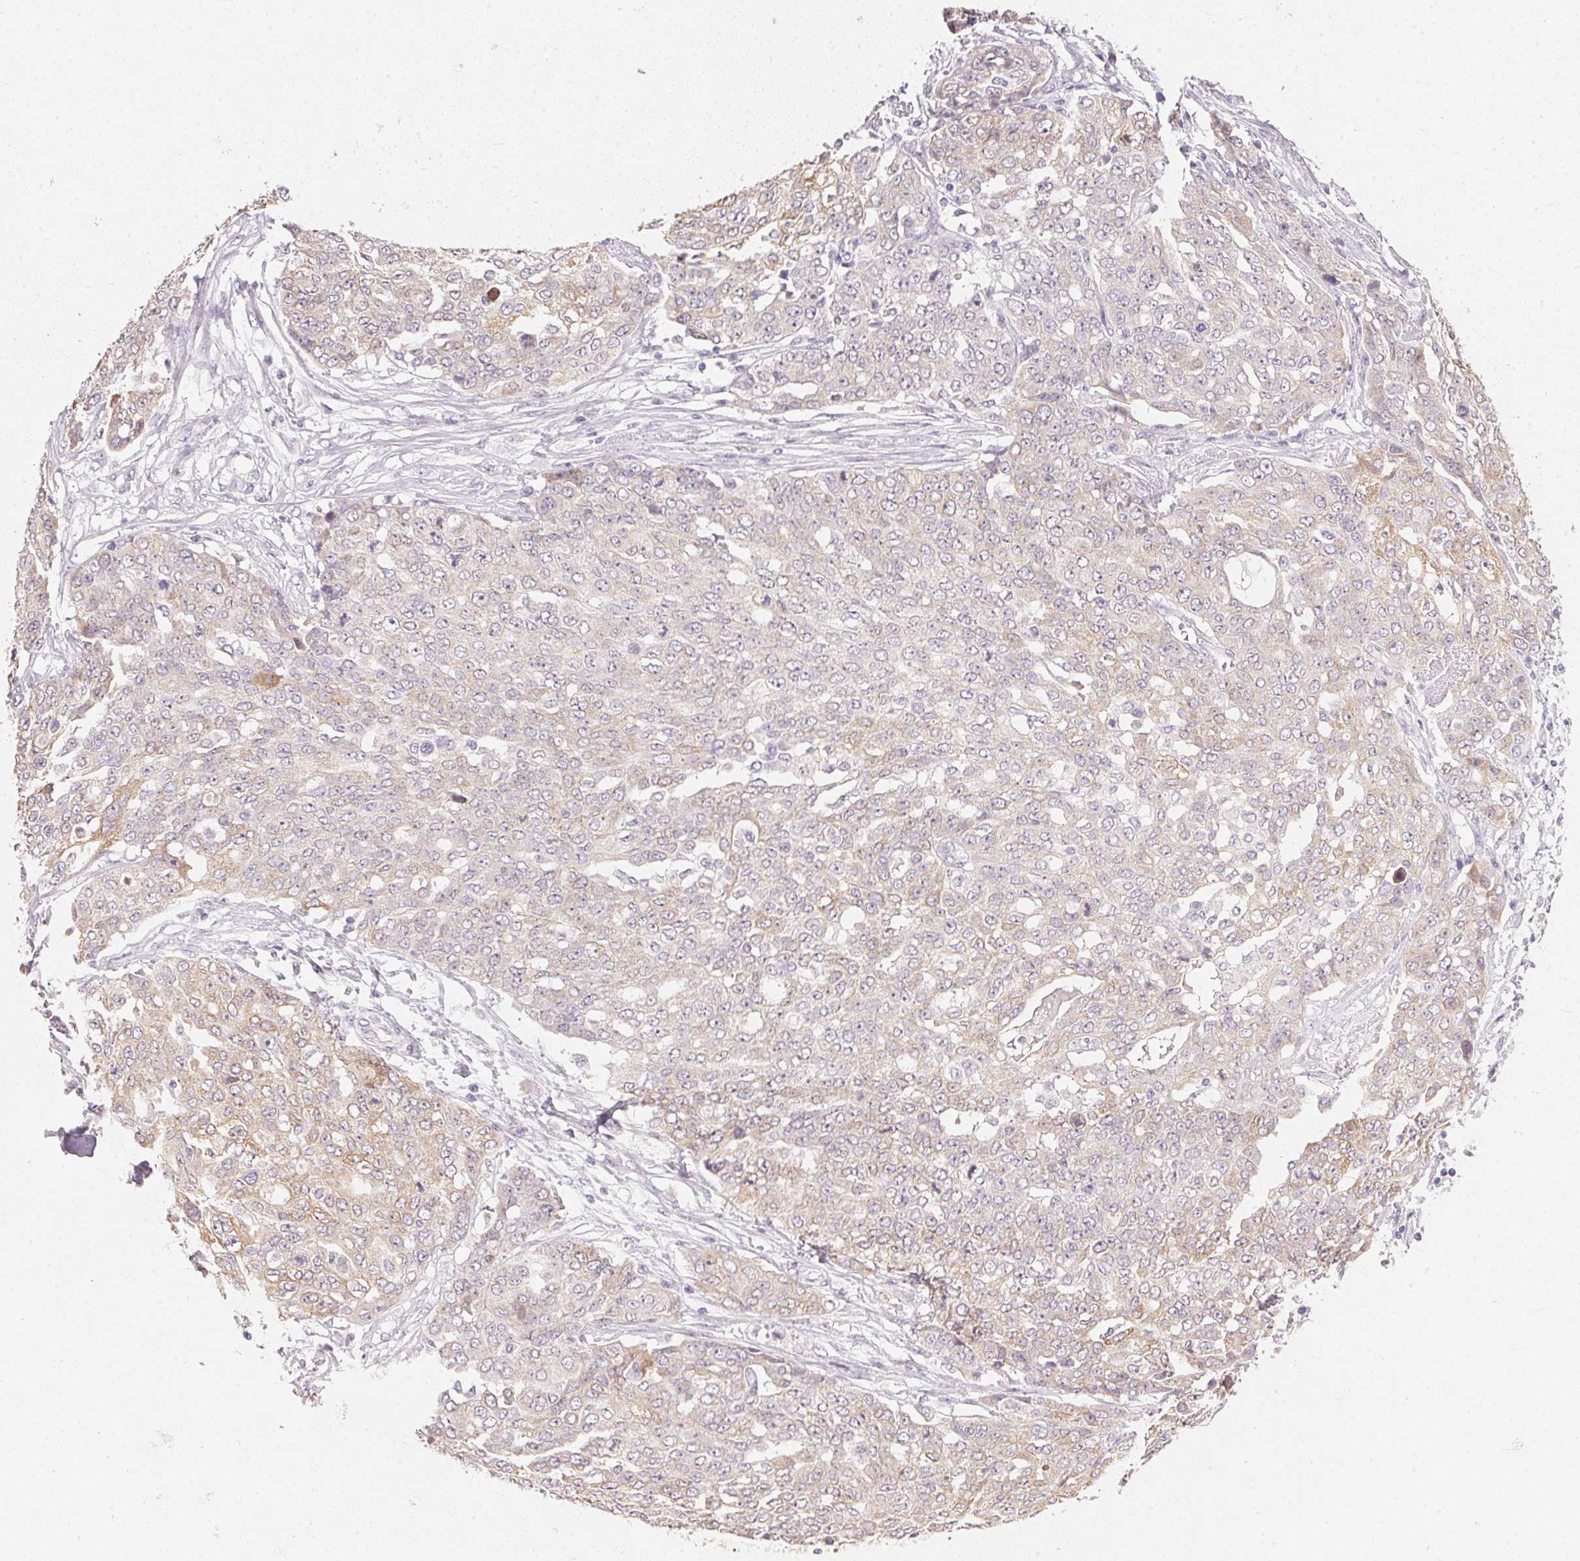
{"staining": {"intensity": "weak", "quantity": "<25%", "location": "cytoplasmic/membranous"}, "tissue": "ovarian cancer", "cell_type": "Tumor cells", "image_type": "cancer", "snomed": [{"axis": "morphology", "description": "Cystadenocarcinoma, serous, NOS"}, {"axis": "topography", "description": "Soft tissue"}, {"axis": "topography", "description": "Ovary"}], "caption": "An immunohistochemistry (IHC) micrograph of serous cystadenocarcinoma (ovarian) is shown. There is no staining in tumor cells of serous cystadenocarcinoma (ovarian). Brightfield microscopy of IHC stained with DAB (3,3'-diaminobenzidine) (brown) and hematoxylin (blue), captured at high magnification.", "gene": "DHCR24", "patient": {"sex": "female", "age": 57}}